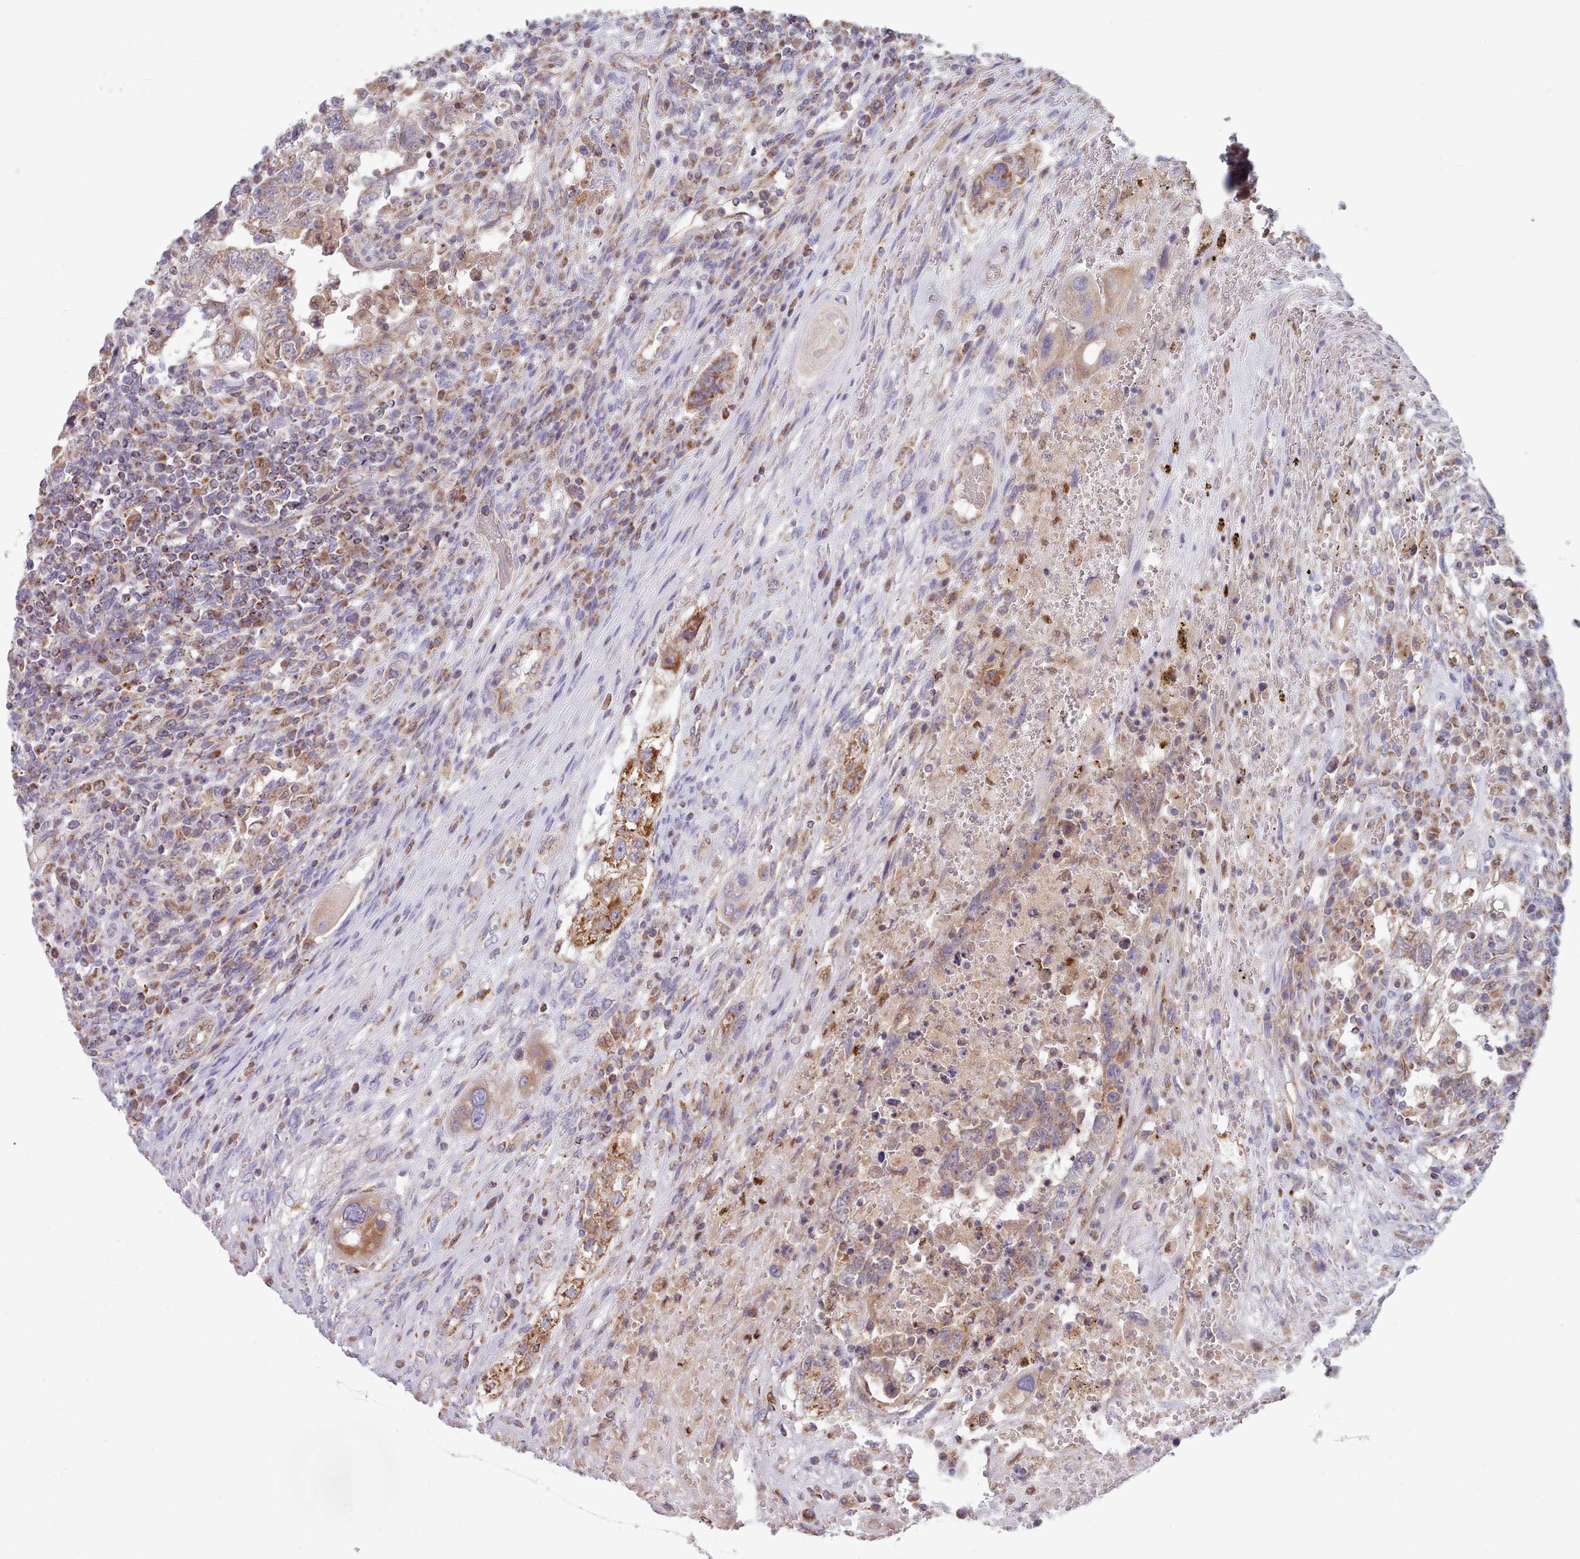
{"staining": {"intensity": "moderate", "quantity": ">75%", "location": "cytoplasmic/membranous"}, "tissue": "testis cancer", "cell_type": "Tumor cells", "image_type": "cancer", "snomed": [{"axis": "morphology", "description": "Carcinoma, Embryonal, NOS"}, {"axis": "topography", "description": "Testis"}], "caption": "Protein expression analysis of testis embryonal carcinoma displays moderate cytoplasmic/membranous expression in about >75% of tumor cells. (DAB IHC with brightfield microscopy, high magnification).", "gene": "HSDL2", "patient": {"sex": "male", "age": 26}}